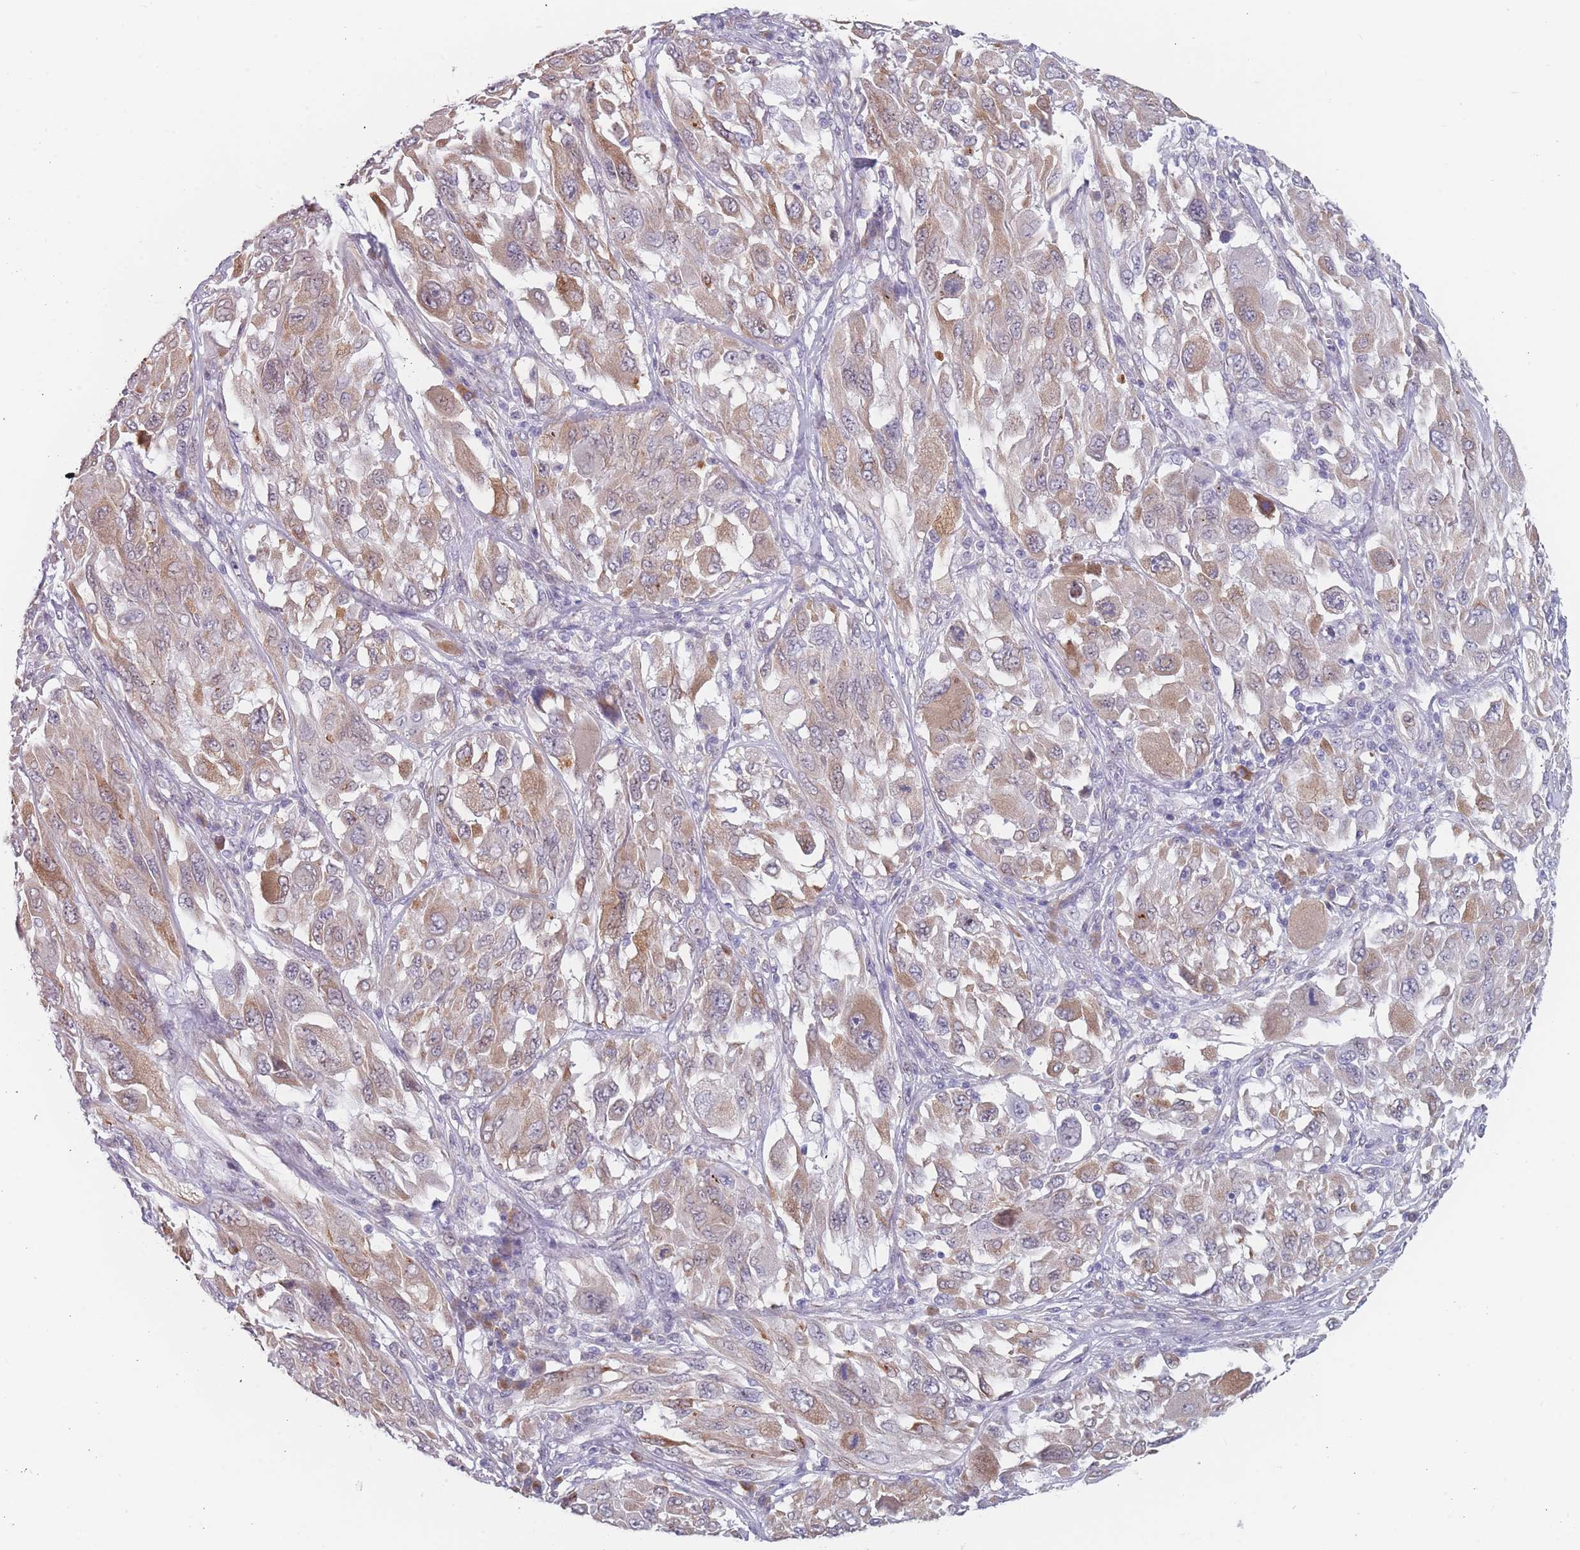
{"staining": {"intensity": "moderate", "quantity": ">75%", "location": "cytoplasmic/membranous"}, "tissue": "melanoma", "cell_type": "Tumor cells", "image_type": "cancer", "snomed": [{"axis": "morphology", "description": "Malignant melanoma, NOS"}, {"axis": "topography", "description": "Skin"}], "caption": "DAB immunohistochemical staining of malignant melanoma exhibits moderate cytoplasmic/membranous protein expression in approximately >75% of tumor cells. (Brightfield microscopy of DAB IHC at high magnification).", "gene": "TMED10", "patient": {"sex": "female", "age": 91}}